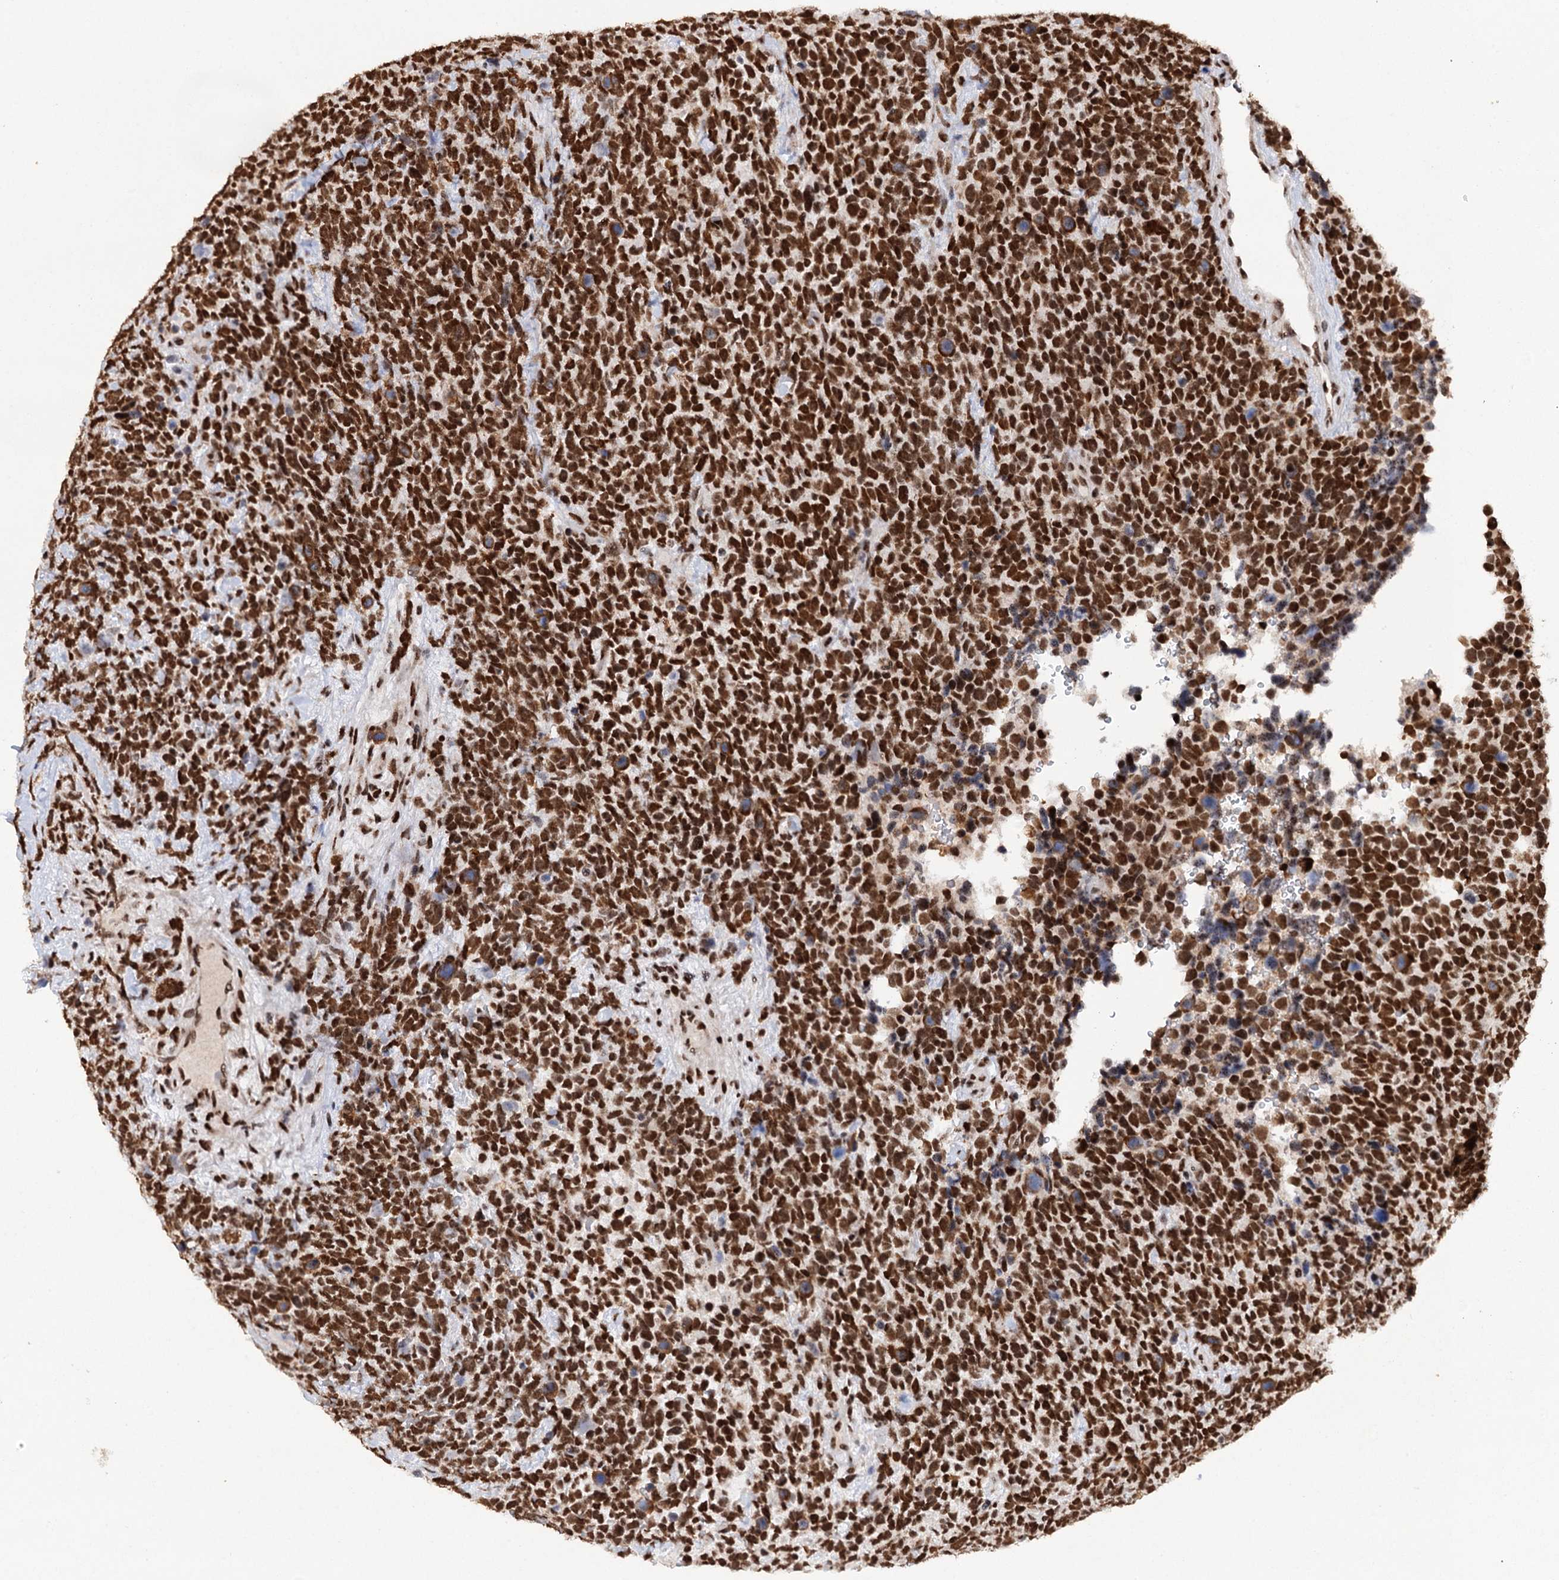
{"staining": {"intensity": "strong", "quantity": ">75%", "location": "nuclear"}, "tissue": "urothelial cancer", "cell_type": "Tumor cells", "image_type": "cancer", "snomed": [{"axis": "morphology", "description": "Urothelial carcinoma, High grade"}, {"axis": "topography", "description": "Urinary bladder"}], "caption": "Urothelial carcinoma (high-grade) stained with a protein marker reveals strong staining in tumor cells.", "gene": "MATR3", "patient": {"sex": "female", "age": 82}}